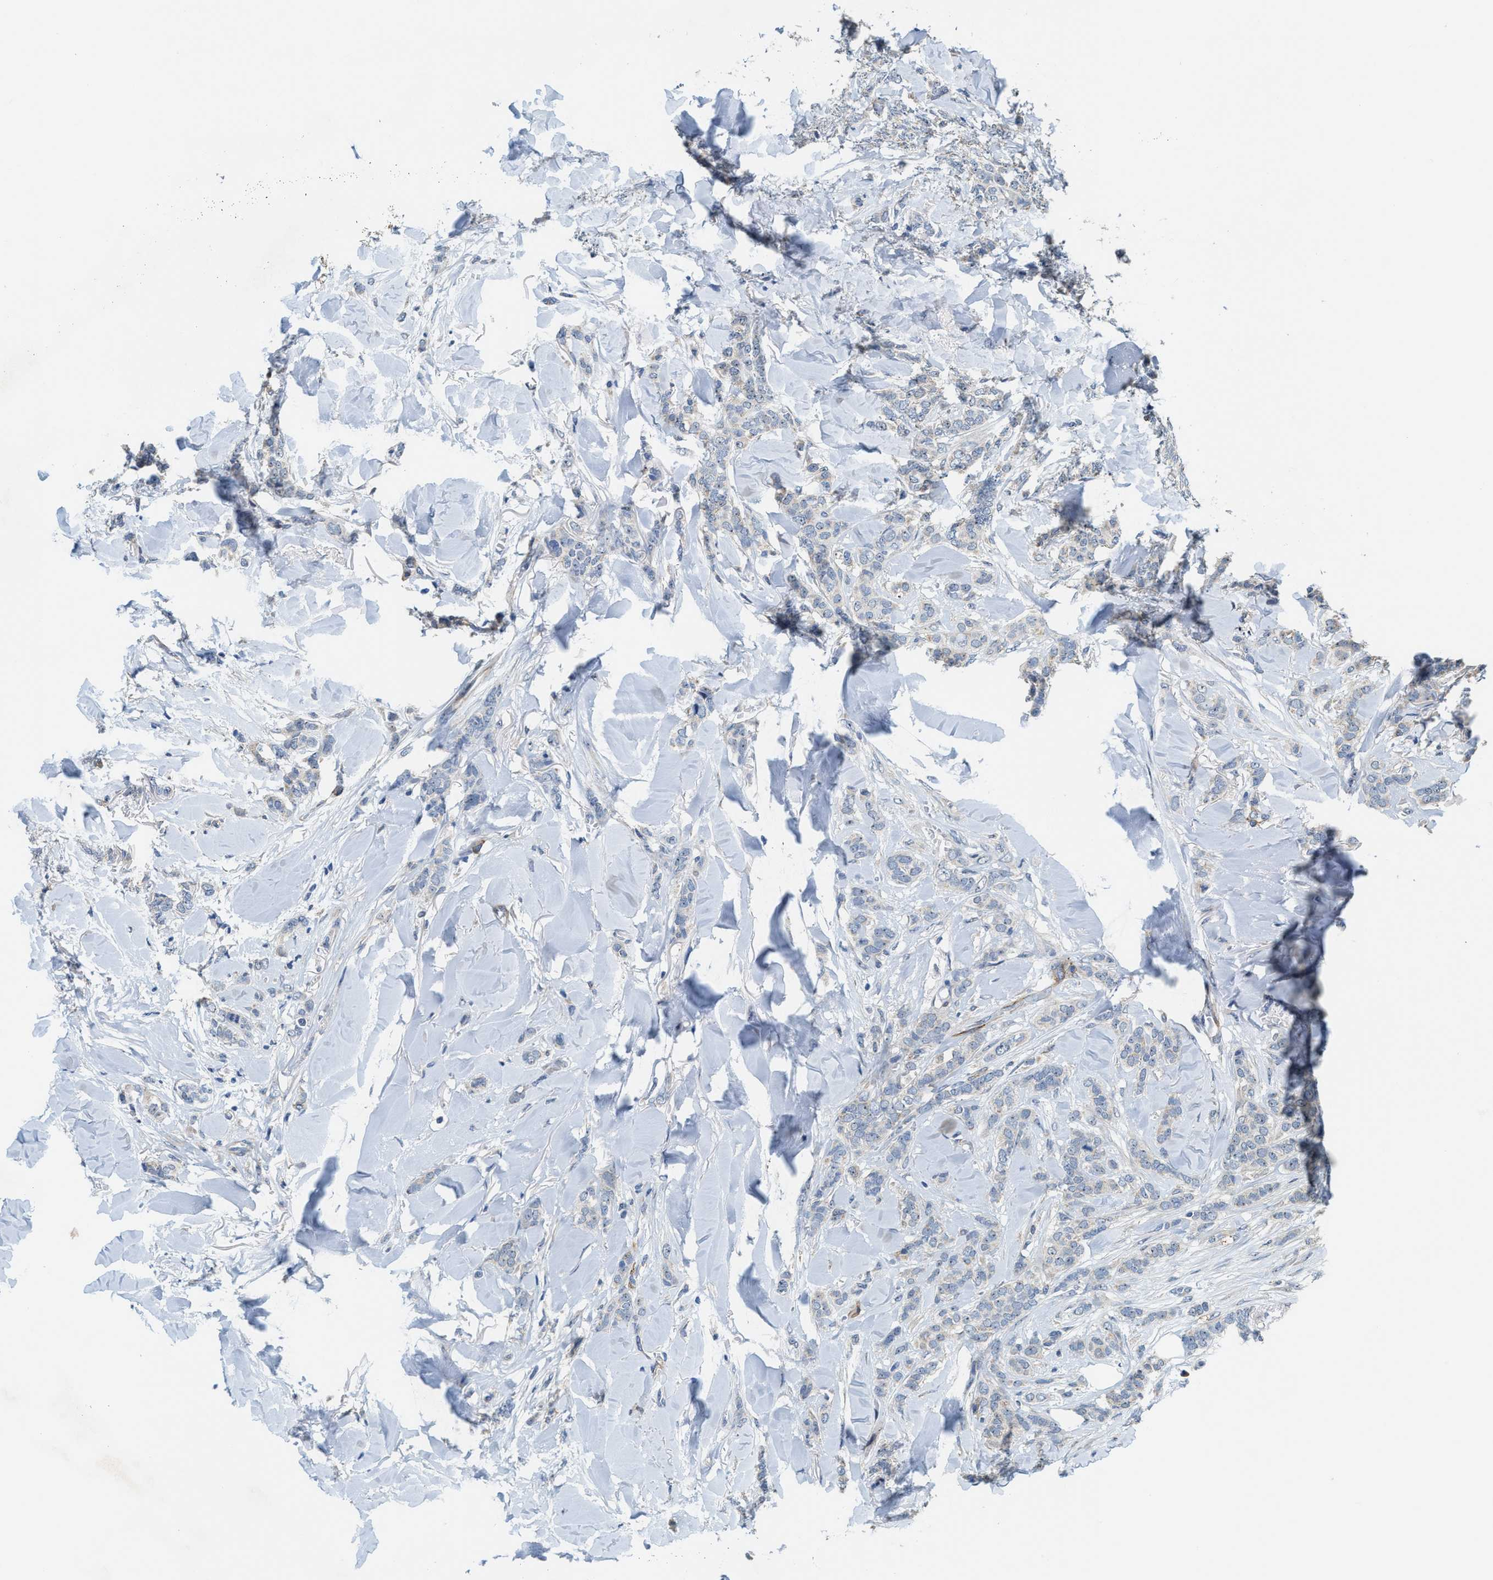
{"staining": {"intensity": "negative", "quantity": "none", "location": "none"}, "tissue": "breast cancer", "cell_type": "Tumor cells", "image_type": "cancer", "snomed": [{"axis": "morphology", "description": "Lobular carcinoma"}, {"axis": "topography", "description": "Skin"}, {"axis": "topography", "description": "Breast"}], "caption": "Immunohistochemistry of human breast cancer (lobular carcinoma) reveals no staining in tumor cells. (Brightfield microscopy of DAB (3,3'-diaminobenzidine) immunohistochemistry (IHC) at high magnification).", "gene": "ZNF783", "patient": {"sex": "female", "age": 46}}